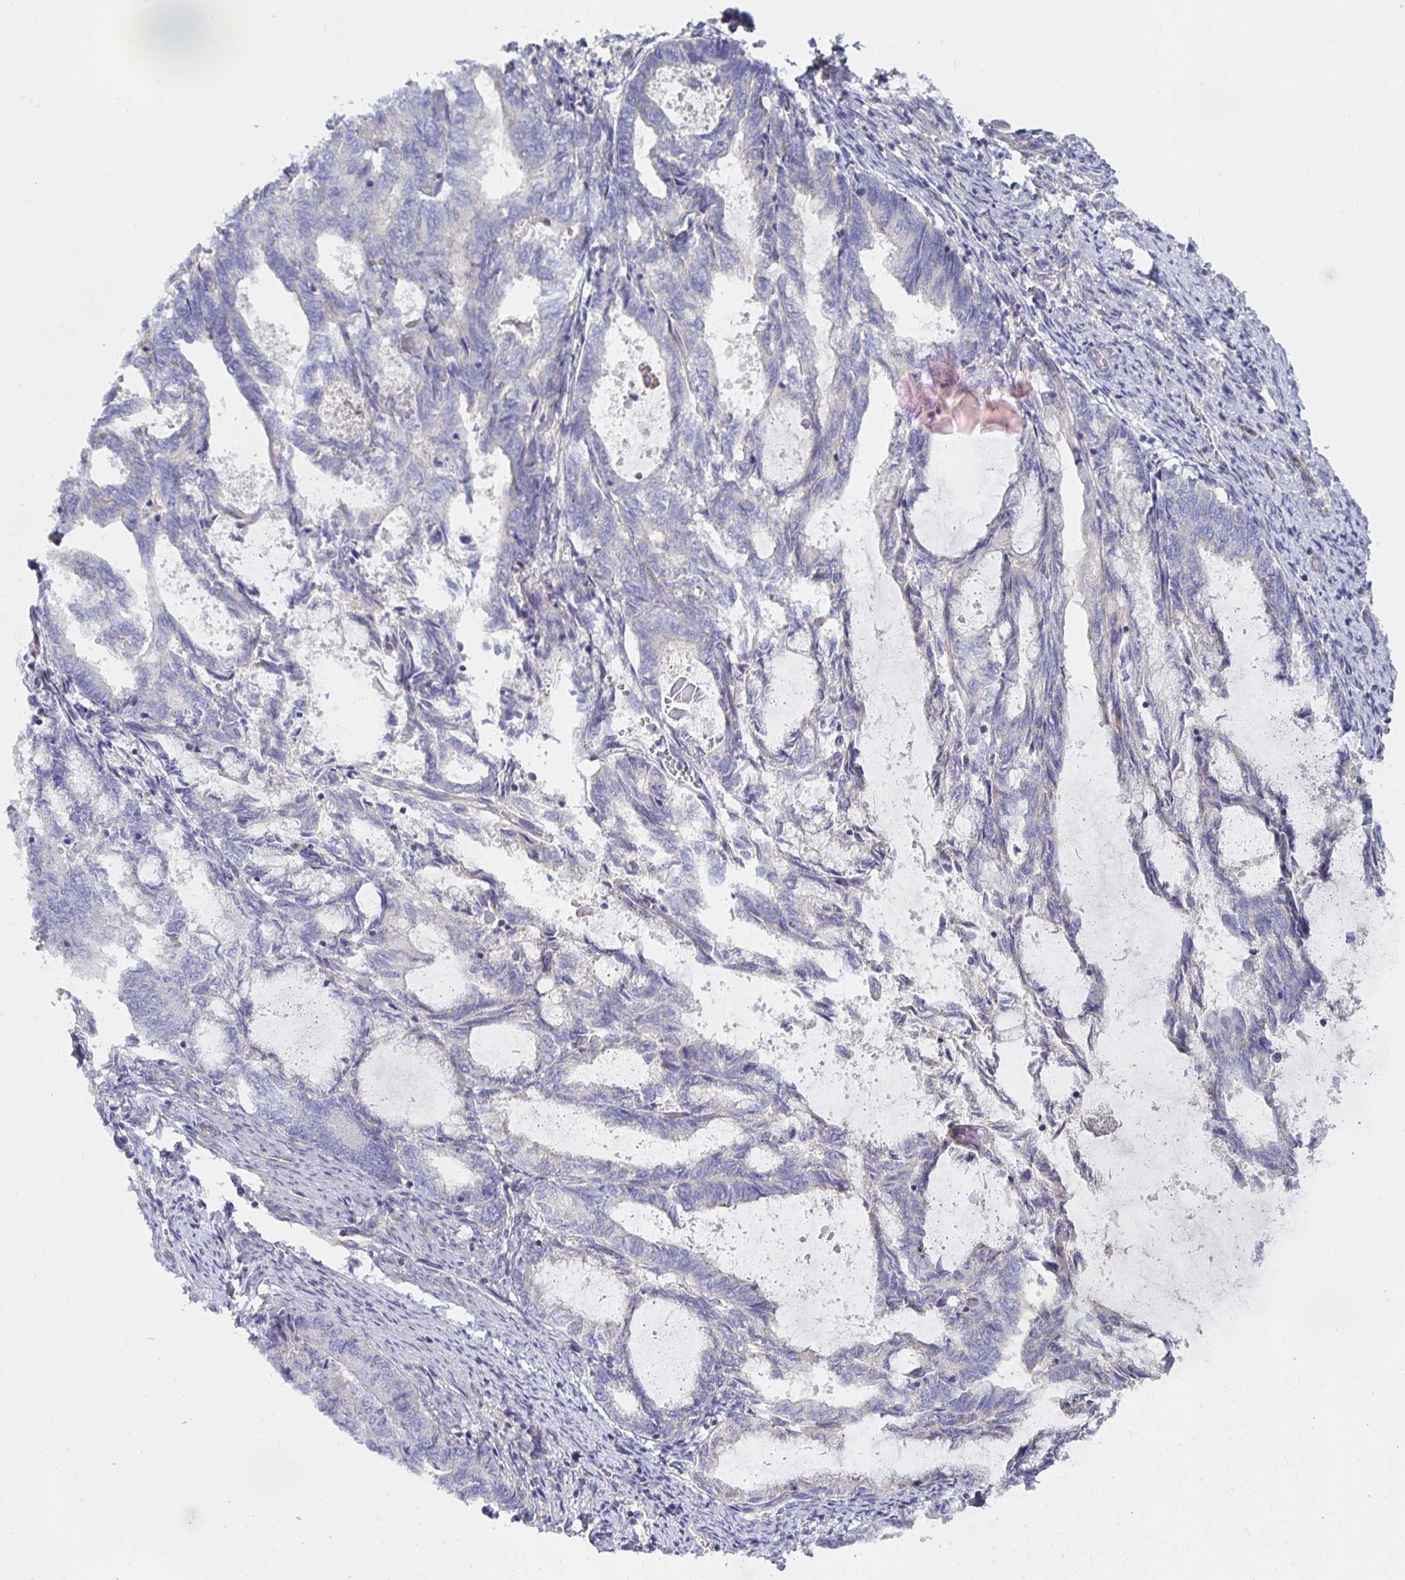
{"staining": {"intensity": "negative", "quantity": "none", "location": "none"}, "tissue": "endometrial cancer", "cell_type": "Tumor cells", "image_type": "cancer", "snomed": [{"axis": "morphology", "description": "Adenocarcinoma, NOS"}, {"axis": "topography", "description": "Endometrium"}], "caption": "Tumor cells show no significant protein staining in endometrial cancer.", "gene": "METTL22", "patient": {"sex": "female", "age": 80}}